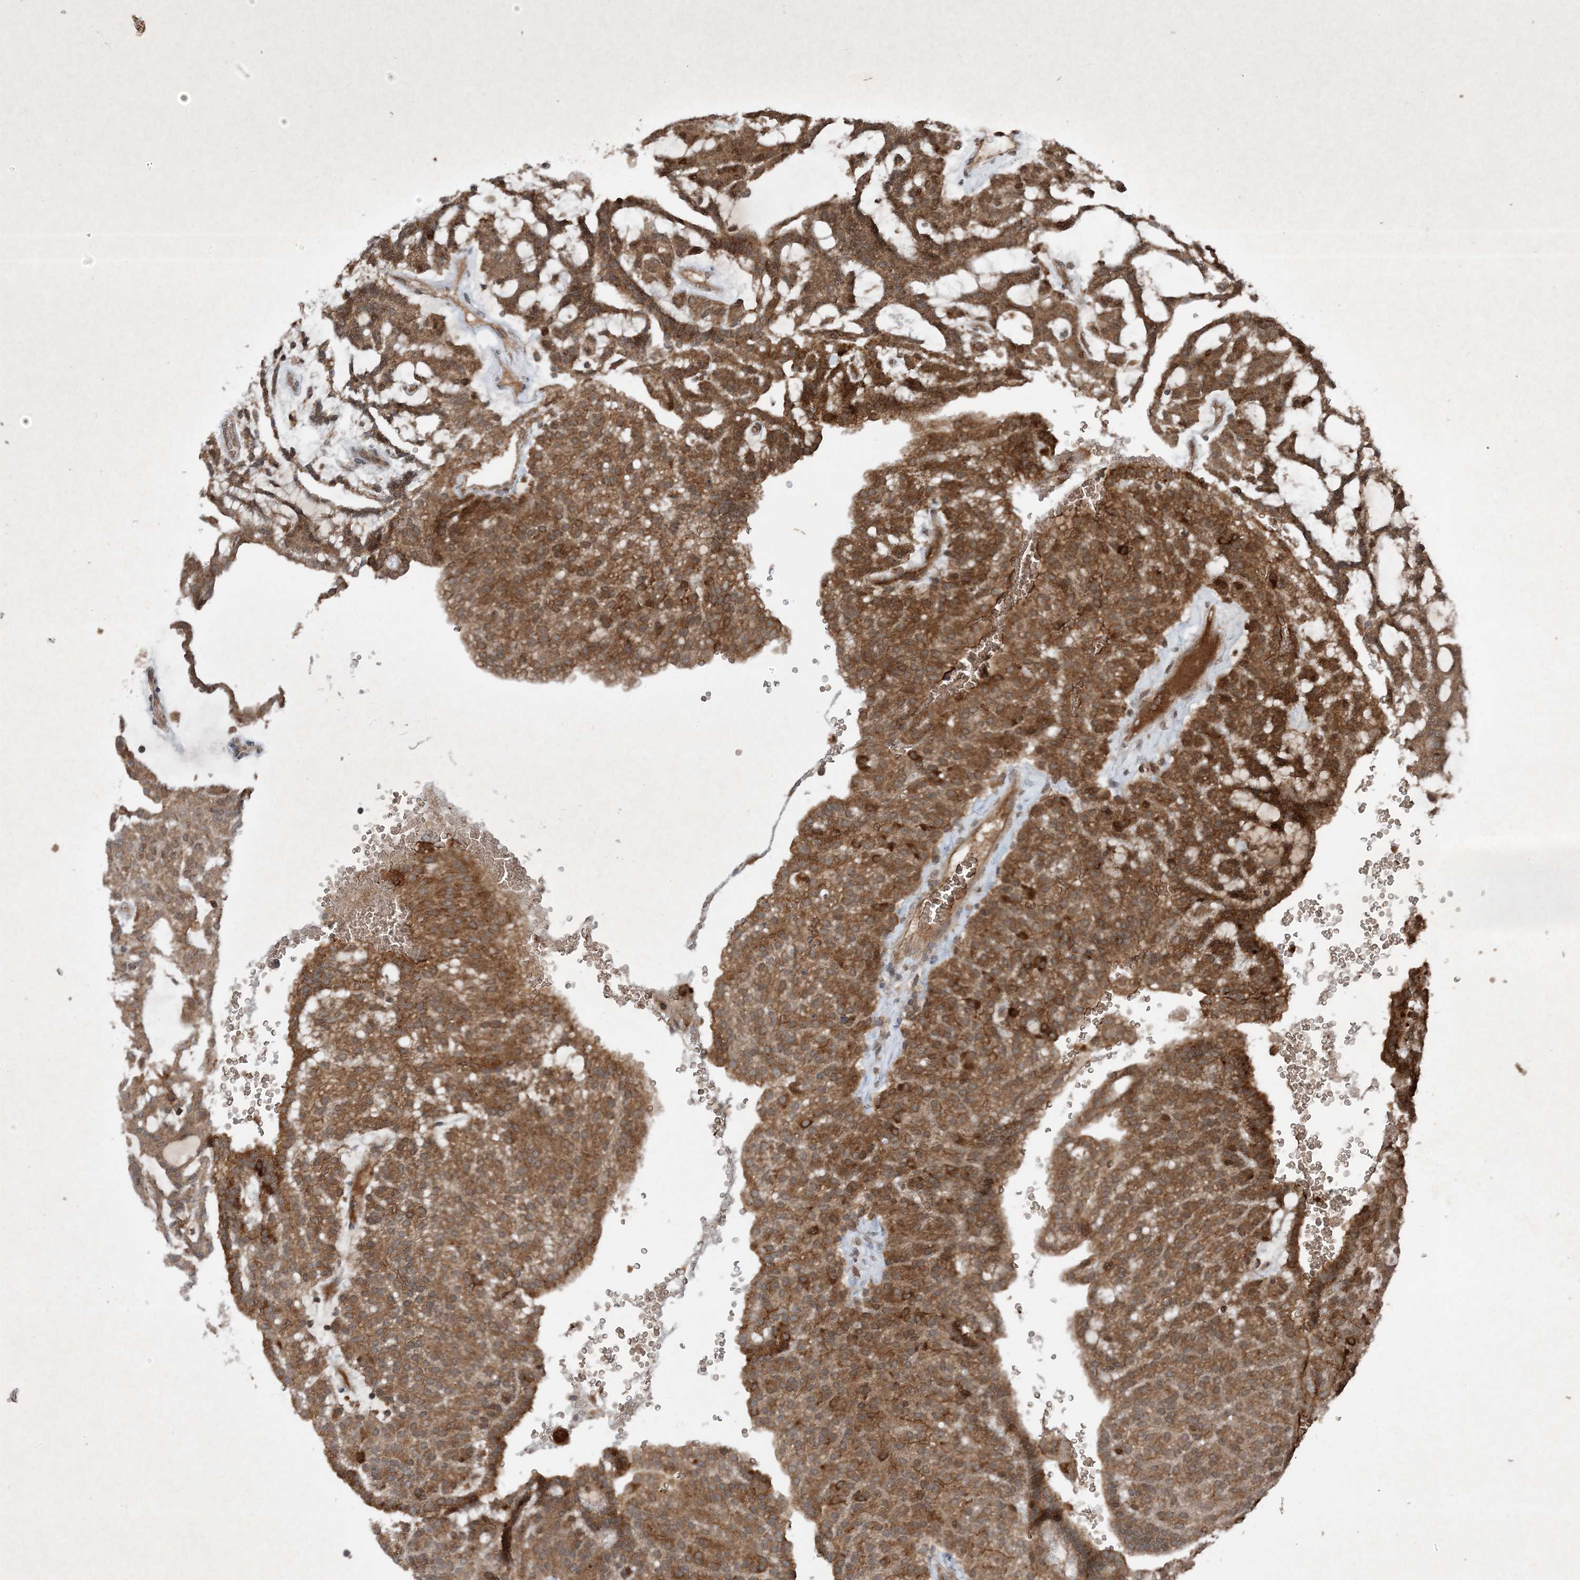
{"staining": {"intensity": "strong", "quantity": ">75%", "location": "cytoplasmic/membranous"}, "tissue": "renal cancer", "cell_type": "Tumor cells", "image_type": "cancer", "snomed": [{"axis": "morphology", "description": "Adenocarcinoma, NOS"}, {"axis": "topography", "description": "Kidney"}], "caption": "A brown stain shows strong cytoplasmic/membranous staining of a protein in human adenocarcinoma (renal) tumor cells. (brown staining indicates protein expression, while blue staining denotes nuclei).", "gene": "GNG5", "patient": {"sex": "male", "age": 63}}